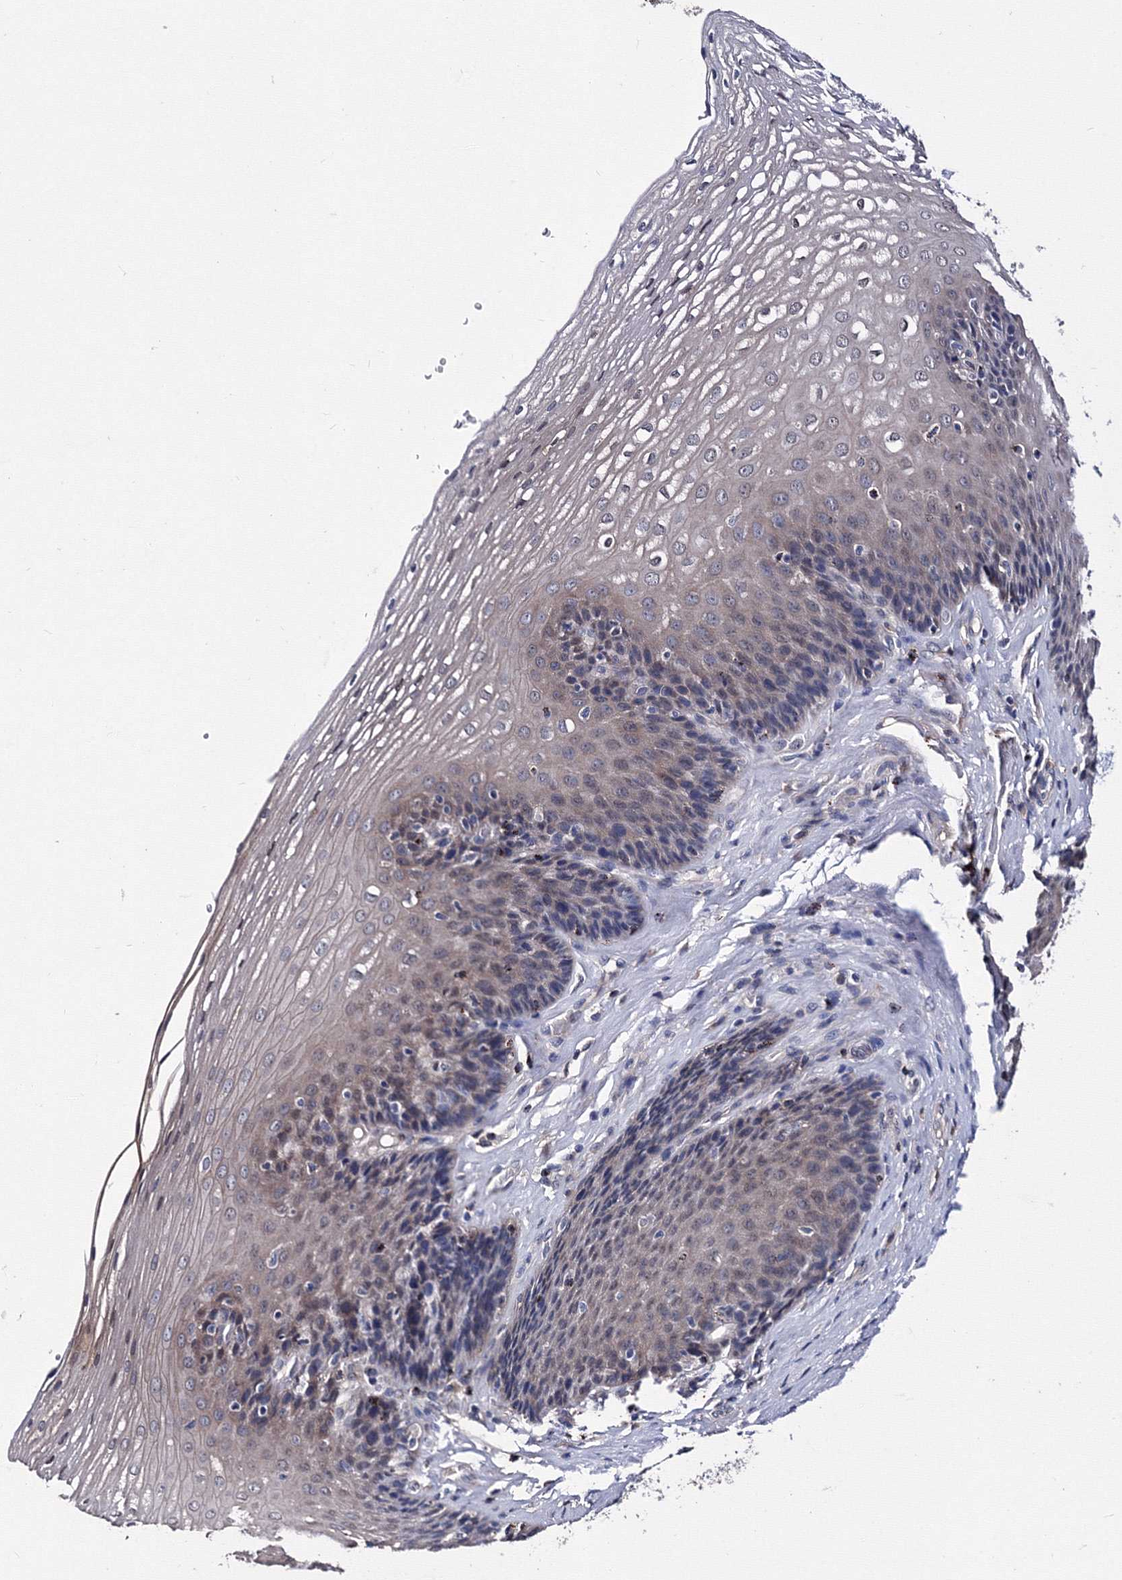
{"staining": {"intensity": "weak", "quantity": "<25%", "location": "cytoplasmic/membranous"}, "tissue": "esophagus", "cell_type": "Squamous epithelial cells", "image_type": "normal", "snomed": [{"axis": "morphology", "description": "Normal tissue, NOS"}, {"axis": "topography", "description": "Esophagus"}], "caption": "The histopathology image exhibits no significant expression in squamous epithelial cells of esophagus.", "gene": "PHYKPL", "patient": {"sex": "female", "age": 66}}